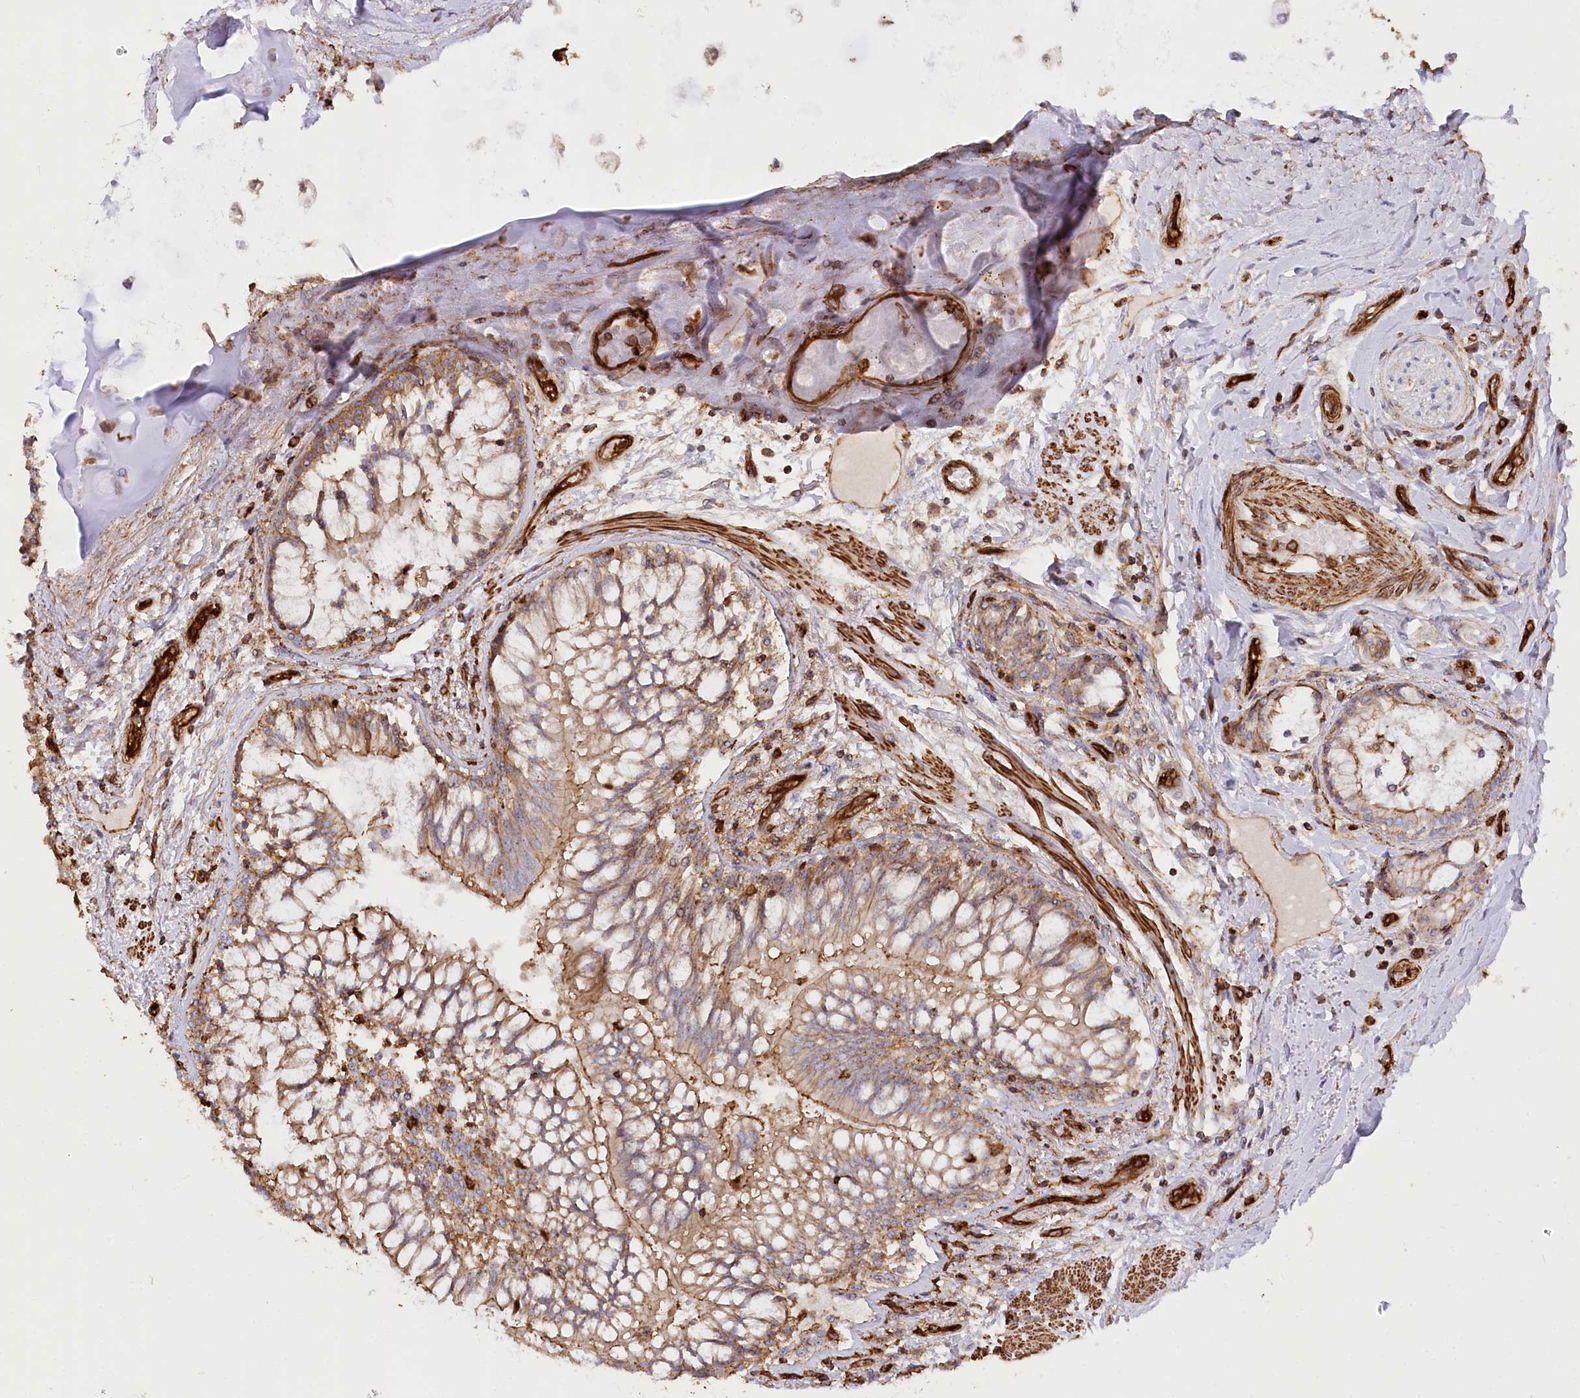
{"staining": {"intensity": "moderate", "quantity": "25%-75%", "location": "cytoplasmic/membranous"}, "tissue": "lung", "cell_type": "Alveolar cells", "image_type": "normal", "snomed": [{"axis": "morphology", "description": "Normal tissue, NOS"}, {"axis": "topography", "description": "Bronchus"}, {"axis": "topography", "description": "Lung"}], "caption": "A medium amount of moderate cytoplasmic/membranous staining is seen in about 25%-75% of alveolar cells in benign lung. (IHC, brightfield microscopy, high magnification).", "gene": "WDR36", "patient": {"sex": "female", "age": 49}}